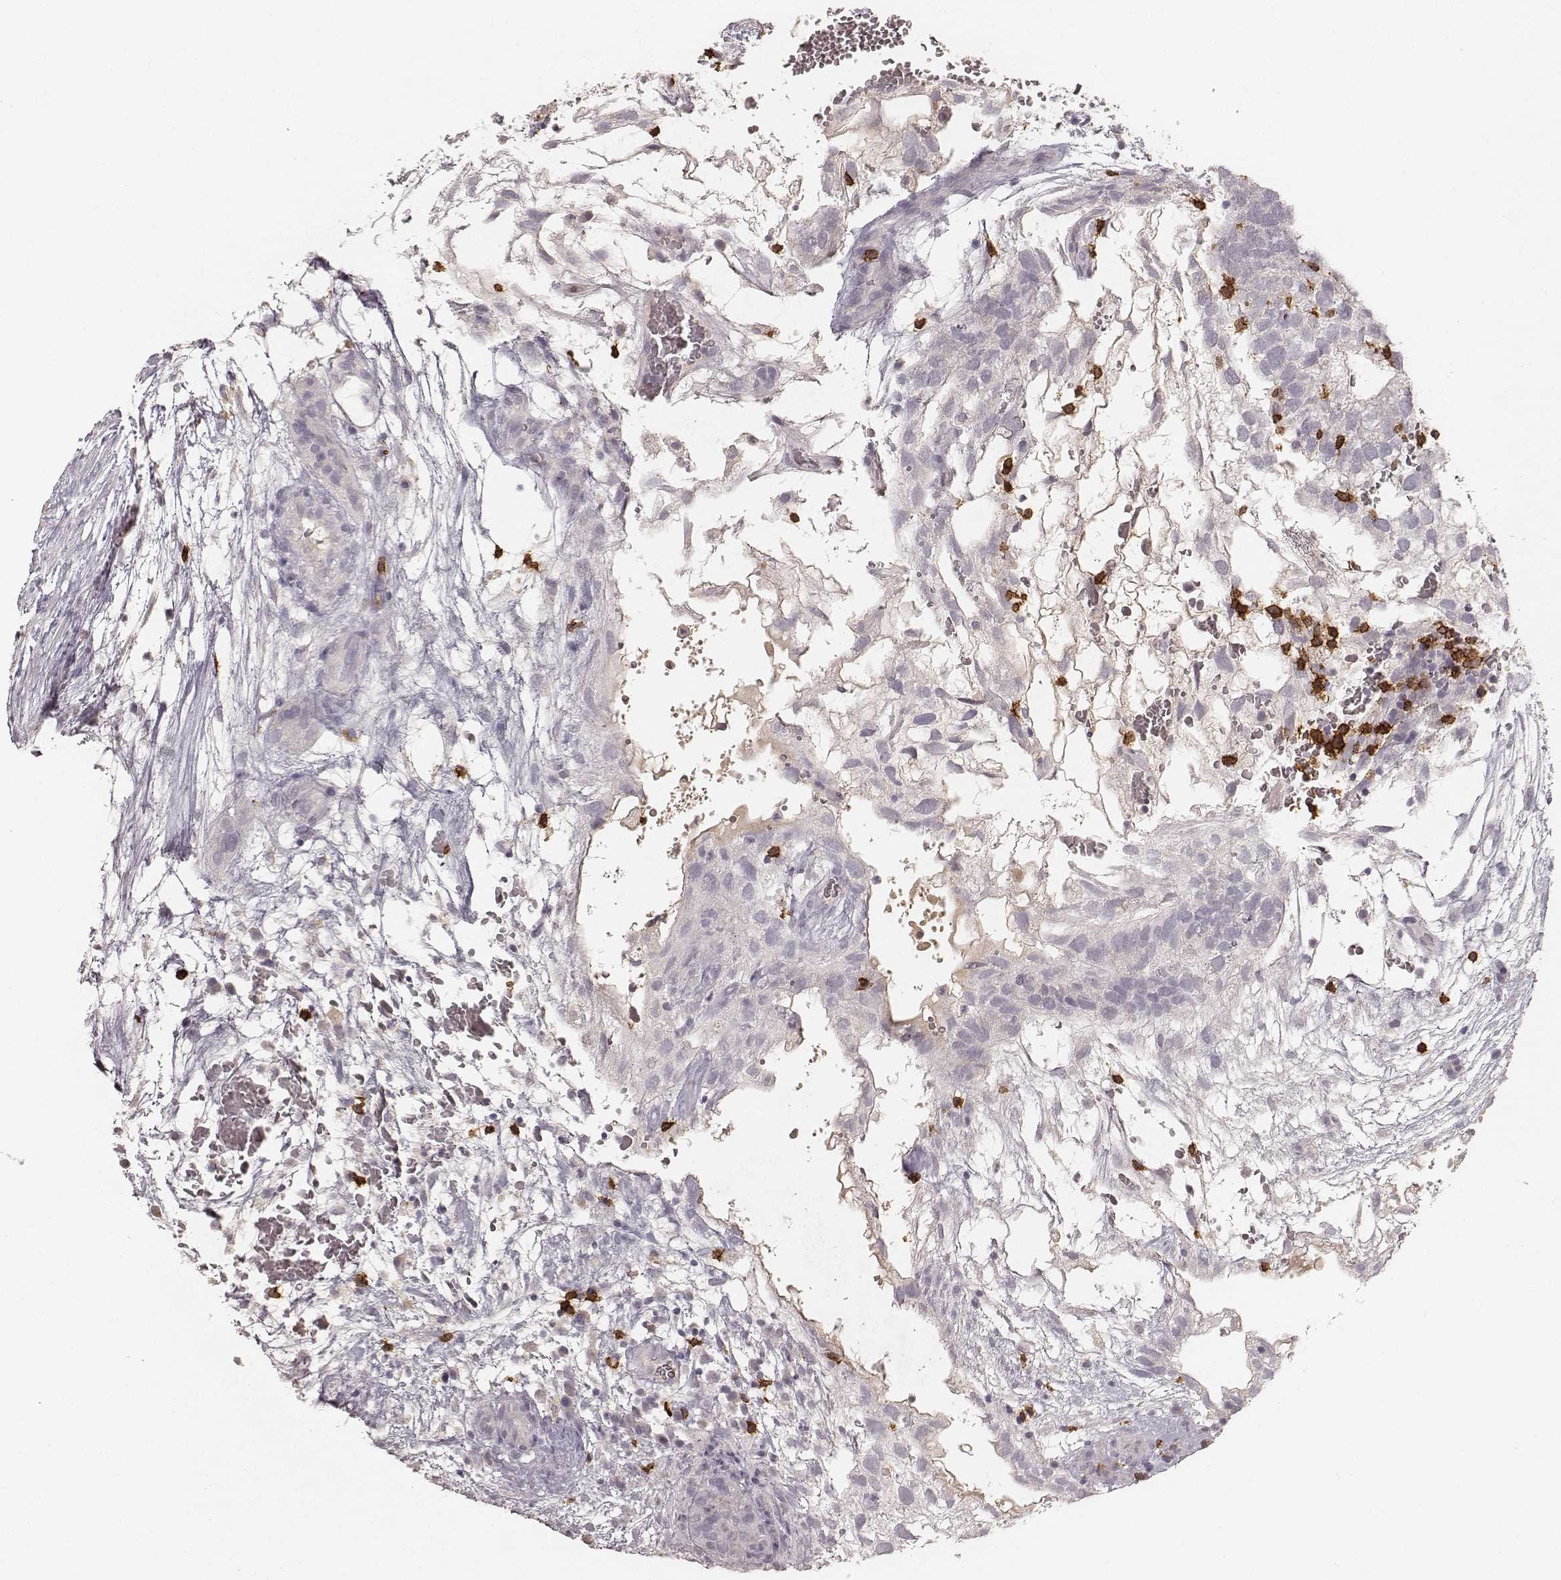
{"staining": {"intensity": "negative", "quantity": "none", "location": "none"}, "tissue": "testis cancer", "cell_type": "Tumor cells", "image_type": "cancer", "snomed": [{"axis": "morphology", "description": "Normal tissue, NOS"}, {"axis": "morphology", "description": "Carcinoma, Embryonal, NOS"}, {"axis": "topography", "description": "Testis"}], "caption": "Tumor cells show no significant protein staining in embryonal carcinoma (testis). (Brightfield microscopy of DAB immunohistochemistry at high magnification).", "gene": "CD8A", "patient": {"sex": "male", "age": 32}}